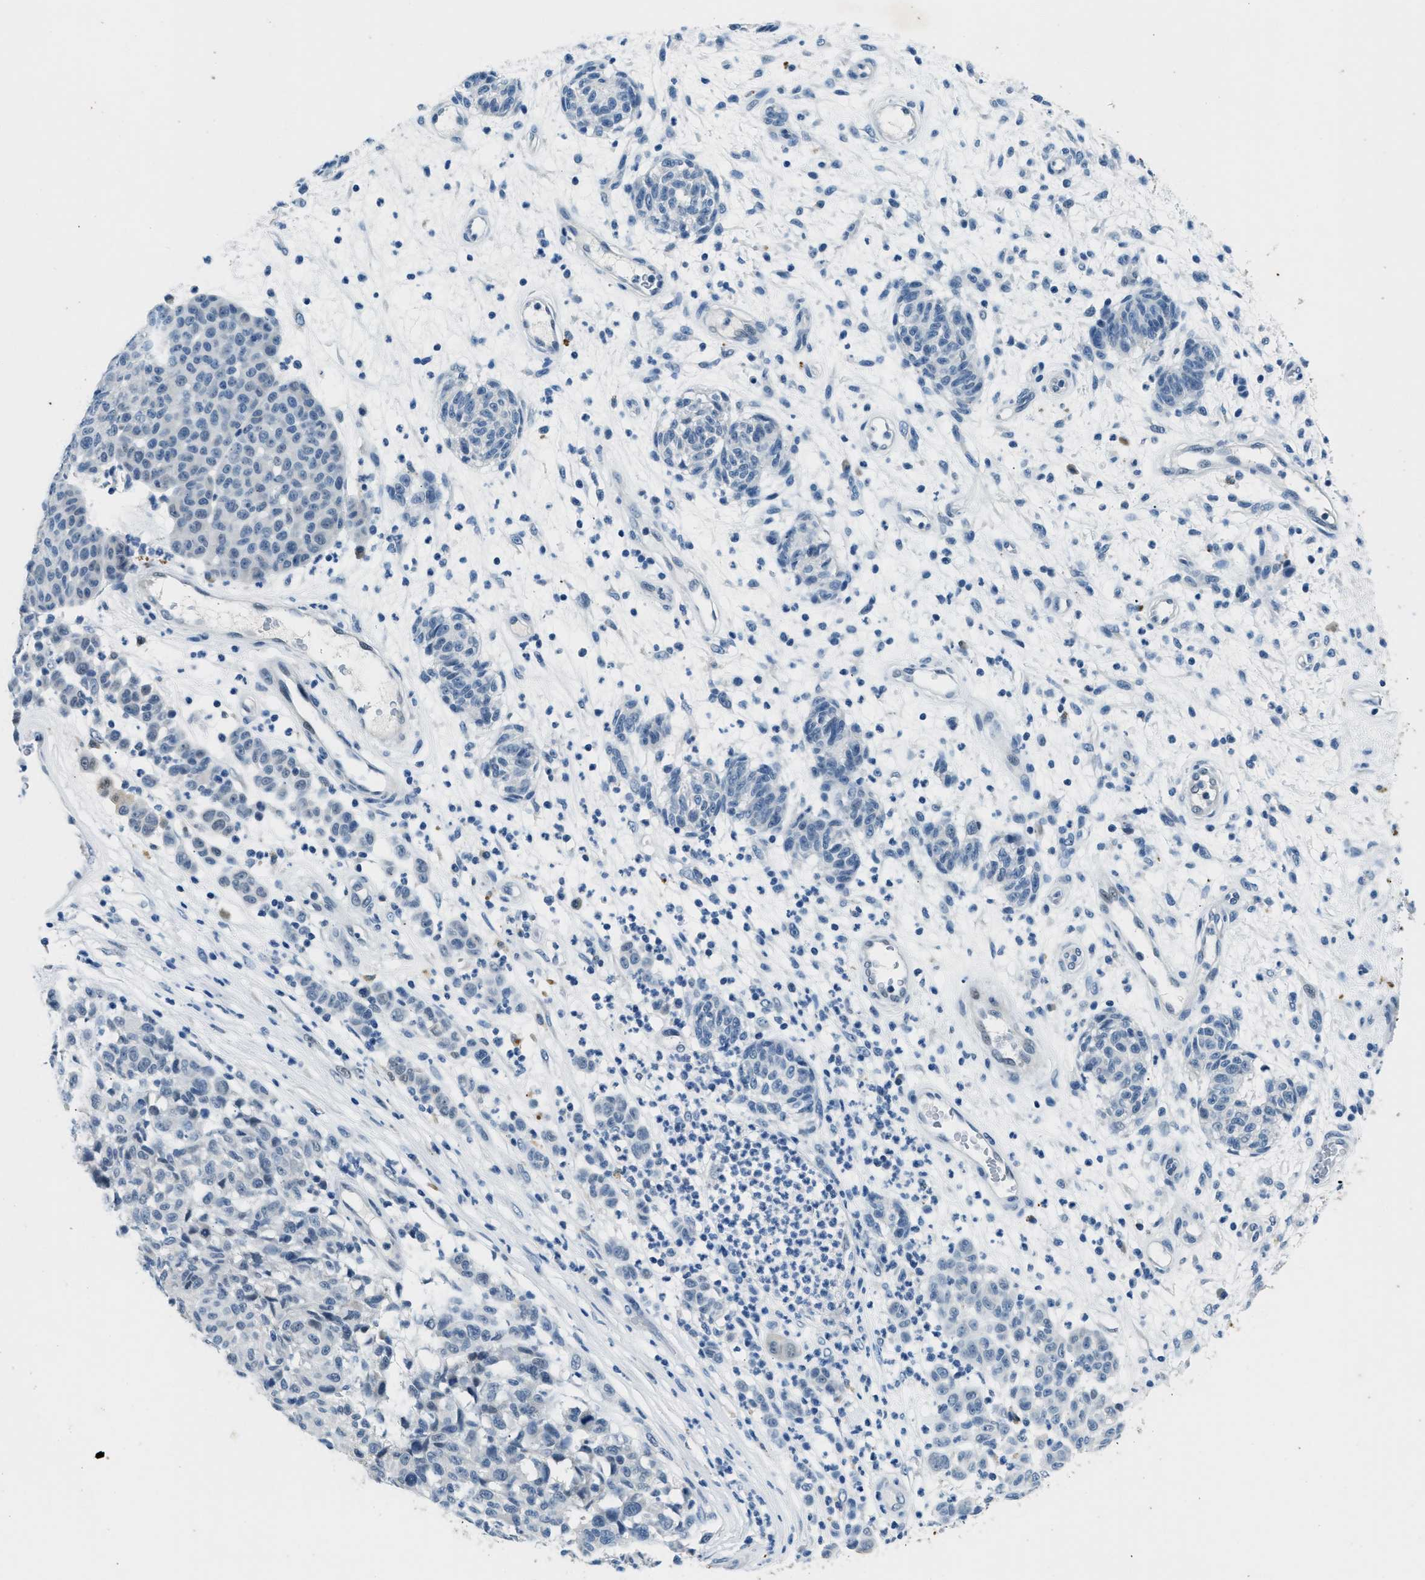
{"staining": {"intensity": "negative", "quantity": "none", "location": "none"}, "tissue": "melanoma", "cell_type": "Tumor cells", "image_type": "cancer", "snomed": [{"axis": "morphology", "description": "Malignant melanoma, NOS"}, {"axis": "topography", "description": "Skin"}], "caption": "The micrograph reveals no significant positivity in tumor cells of melanoma.", "gene": "CFAP20", "patient": {"sex": "male", "age": 59}}